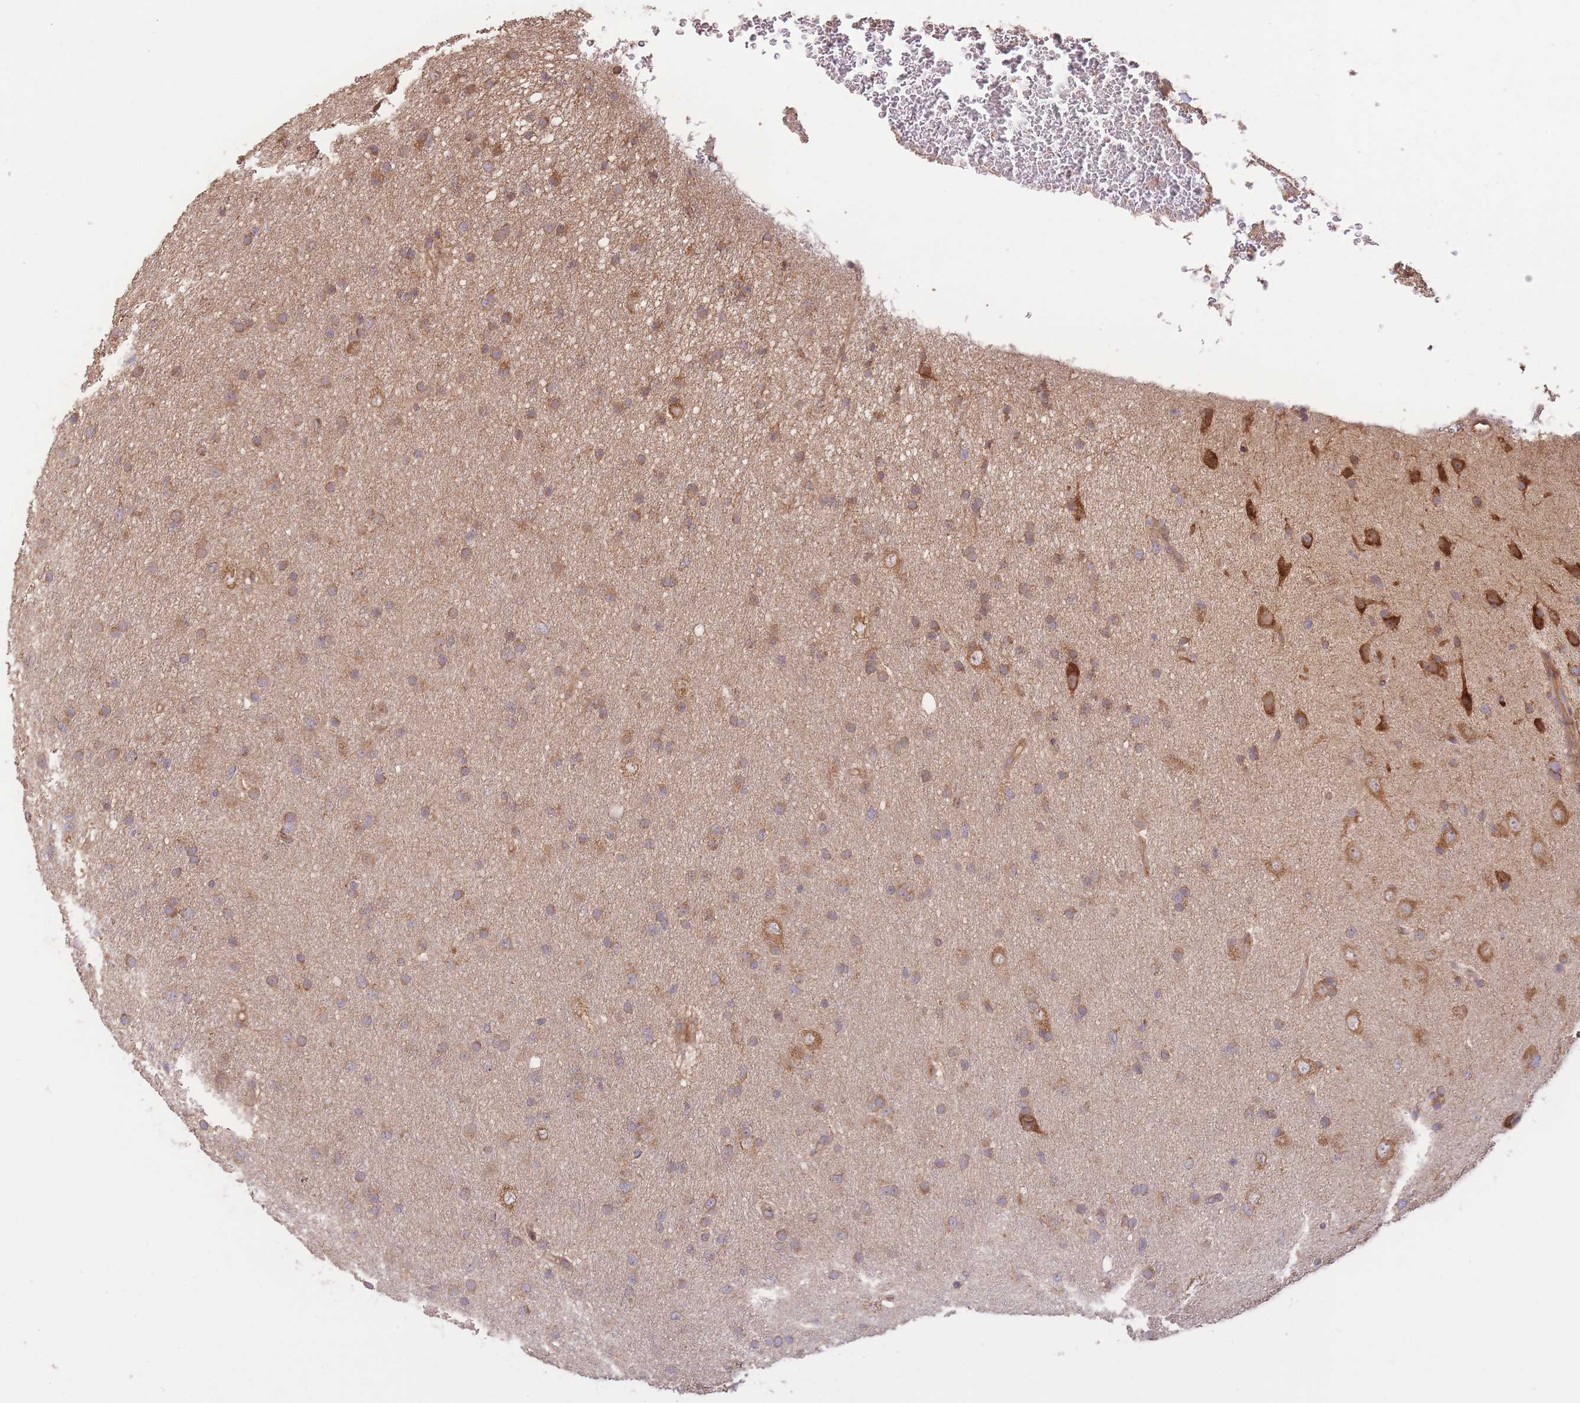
{"staining": {"intensity": "moderate", "quantity": ">75%", "location": "cytoplasmic/membranous"}, "tissue": "glioma", "cell_type": "Tumor cells", "image_type": "cancer", "snomed": [{"axis": "morphology", "description": "Glioma, malignant, Low grade"}, {"axis": "topography", "description": "Cerebral cortex"}], "caption": "Tumor cells demonstrate medium levels of moderate cytoplasmic/membranous expression in about >75% of cells in human low-grade glioma (malignant). (DAB (3,3'-diaminobenzidine) = brown stain, brightfield microscopy at high magnification).", "gene": "EEF1AKMT1", "patient": {"sex": "female", "age": 39}}